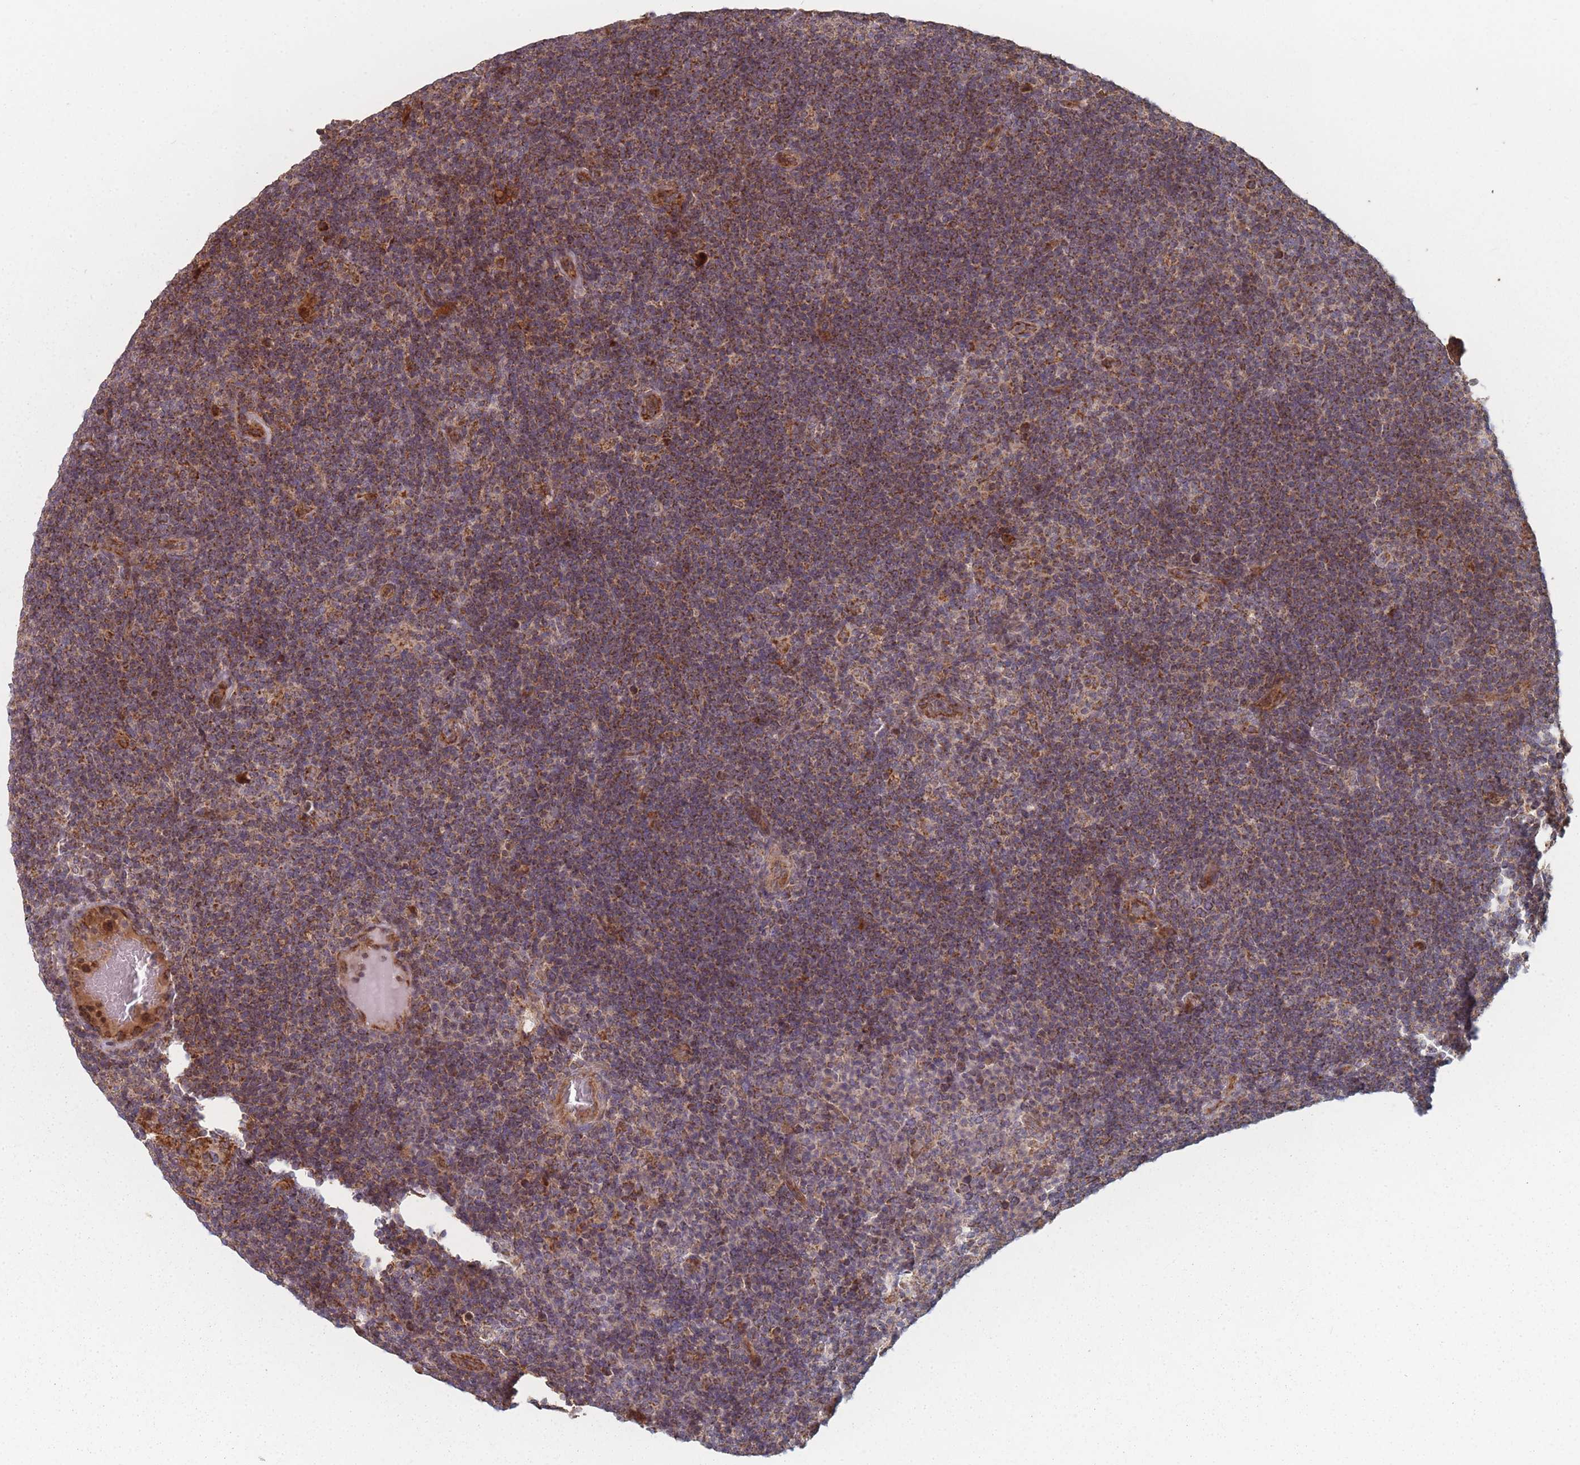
{"staining": {"intensity": "moderate", "quantity": ">75%", "location": "cytoplasmic/membranous"}, "tissue": "lymphoma", "cell_type": "Tumor cells", "image_type": "cancer", "snomed": [{"axis": "morphology", "description": "Hodgkin's disease, NOS"}, {"axis": "topography", "description": "Lymph node"}], "caption": "Hodgkin's disease was stained to show a protein in brown. There is medium levels of moderate cytoplasmic/membranous expression in approximately >75% of tumor cells.", "gene": "PSMB3", "patient": {"sex": "female", "age": 57}}